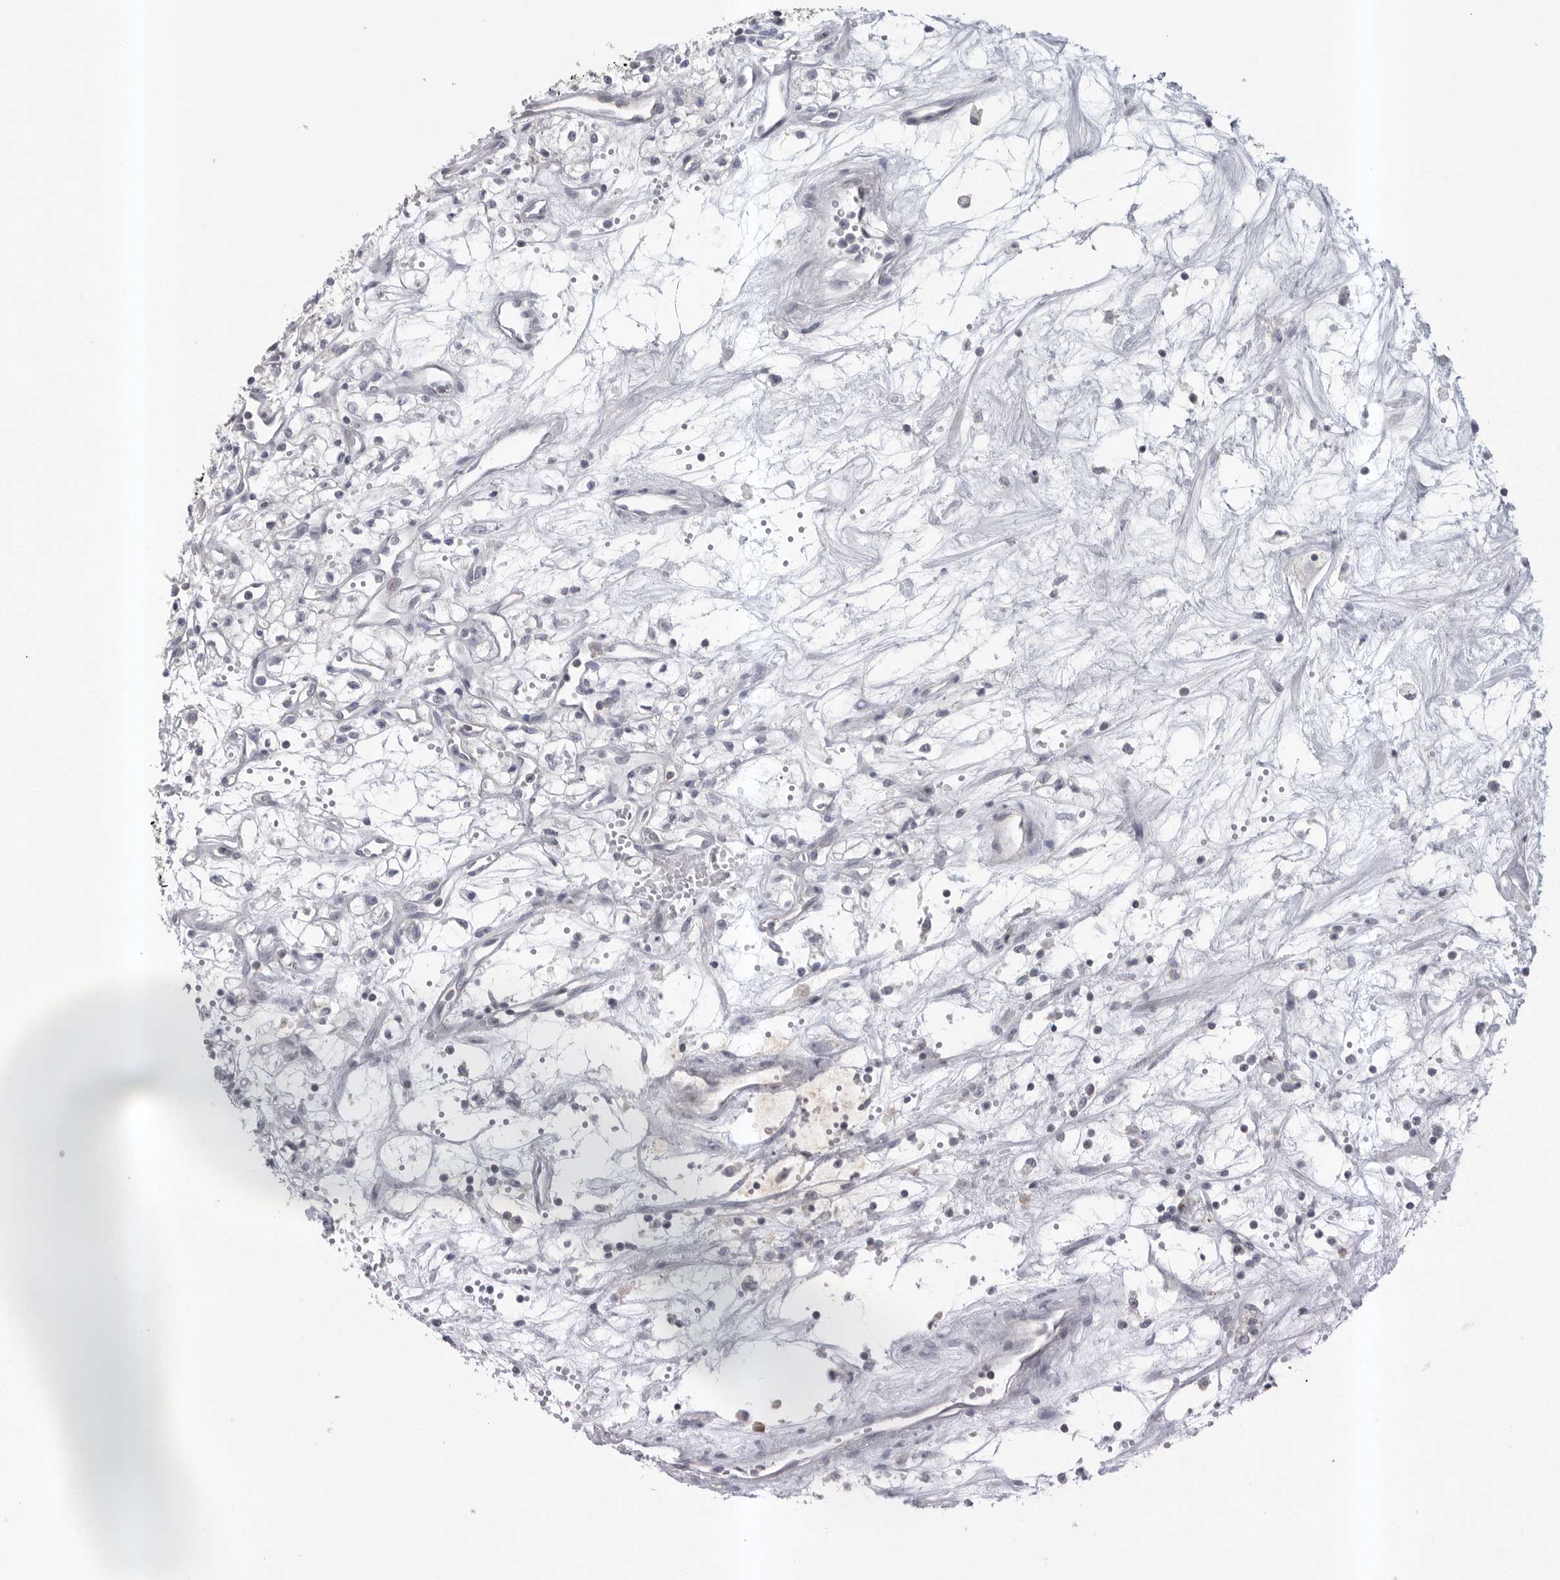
{"staining": {"intensity": "negative", "quantity": "none", "location": "none"}, "tissue": "renal cancer", "cell_type": "Tumor cells", "image_type": "cancer", "snomed": [{"axis": "morphology", "description": "Adenocarcinoma, NOS"}, {"axis": "topography", "description": "Kidney"}], "caption": "An image of renal cancer (adenocarcinoma) stained for a protein exhibits no brown staining in tumor cells.", "gene": "TMEM69", "patient": {"sex": "male", "age": 59}}